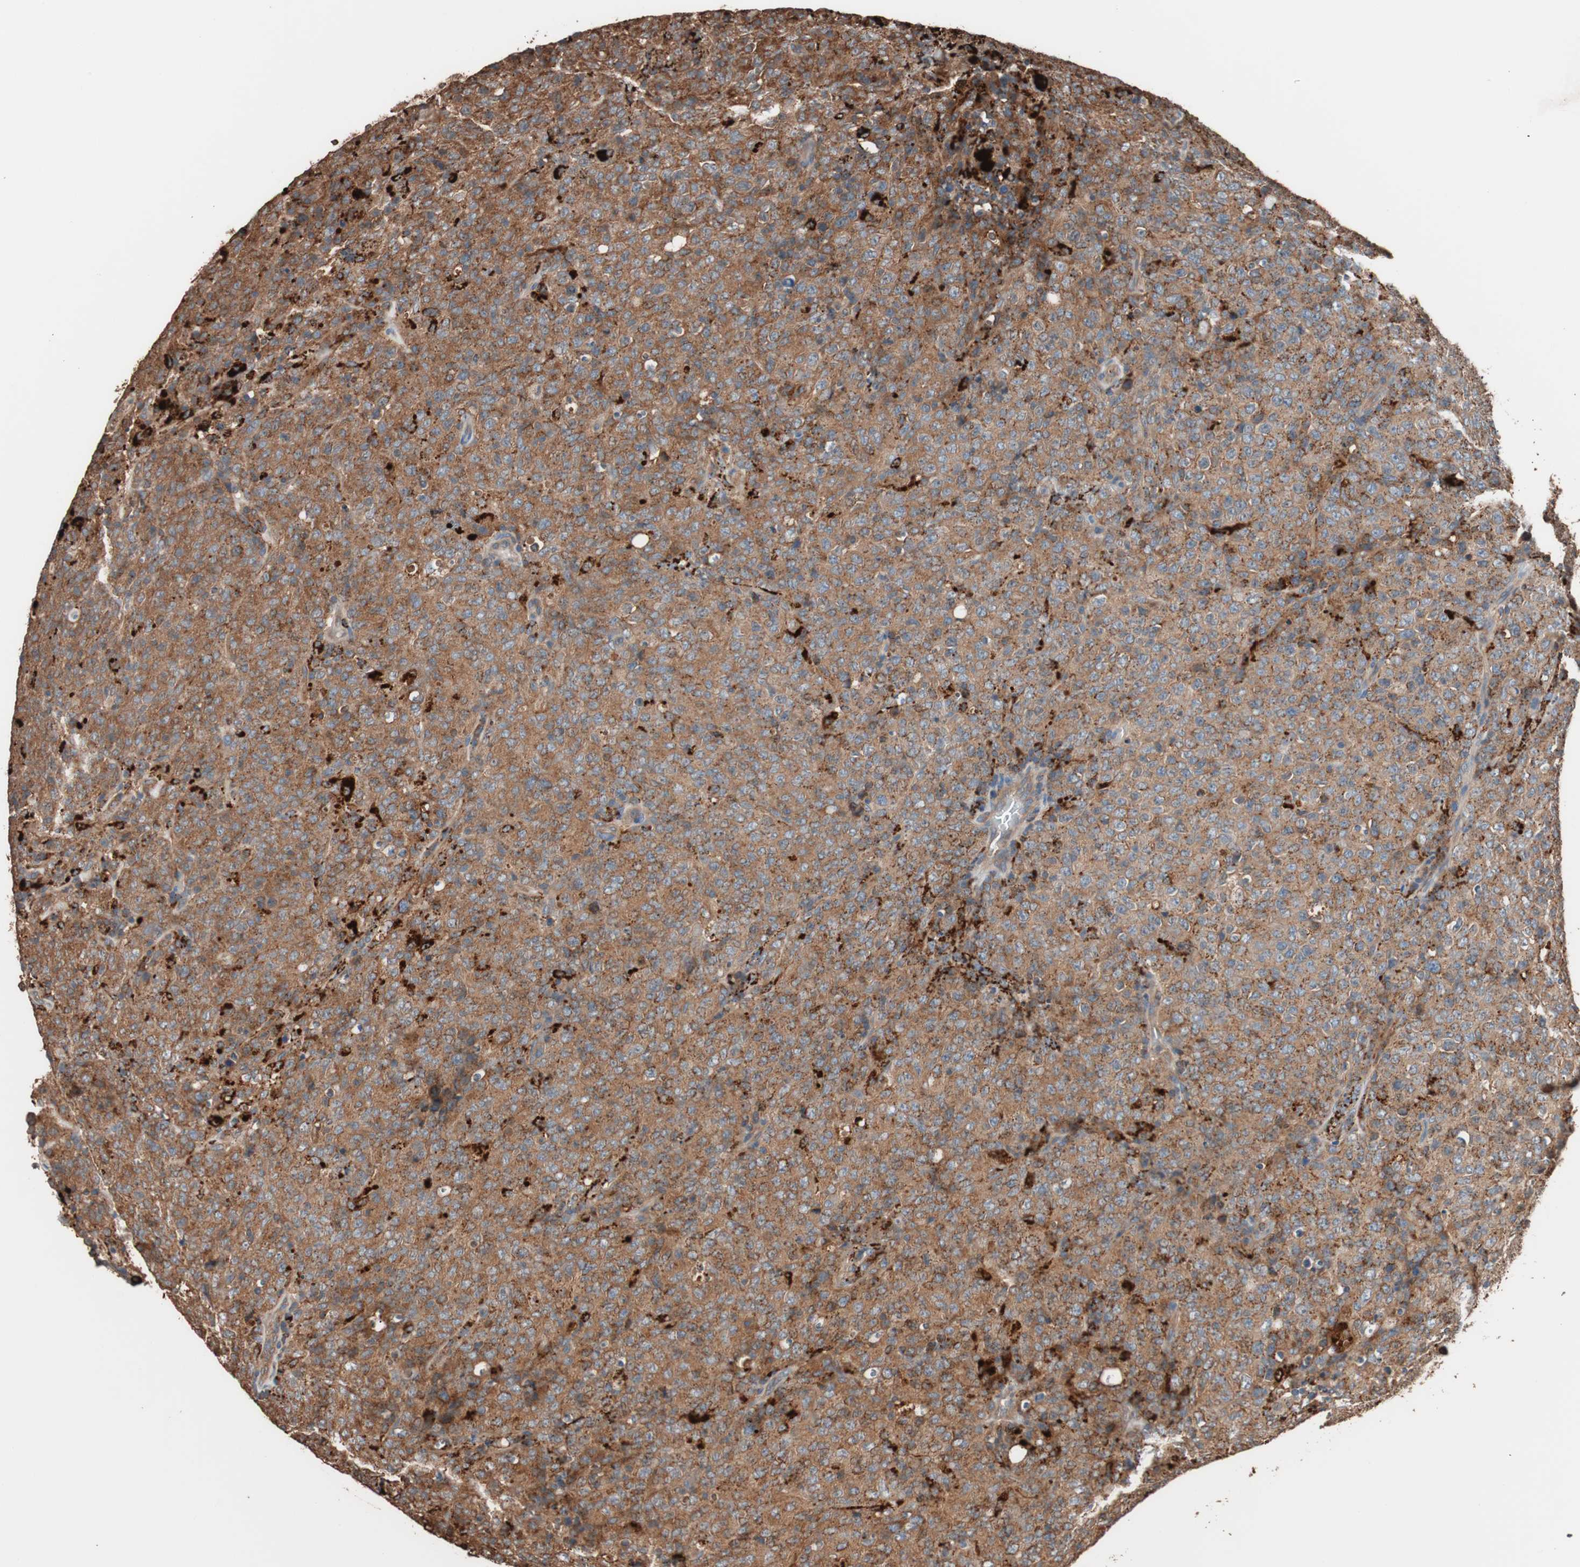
{"staining": {"intensity": "strong", "quantity": ">75%", "location": "cytoplasmic/membranous"}, "tissue": "lymphoma", "cell_type": "Tumor cells", "image_type": "cancer", "snomed": [{"axis": "morphology", "description": "Malignant lymphoma, non-Hodgkin's type, High grade"}, {"axis": "topography", "description": "Tonsil"}], "caption": "Malignant lymphoma, non-Hodgkin's type (high-grade) stained with a protein marker demonstrates strong staining in tumor cells.", "gene": "CCT3", "patient": {"sex": "female", "age": 36}}